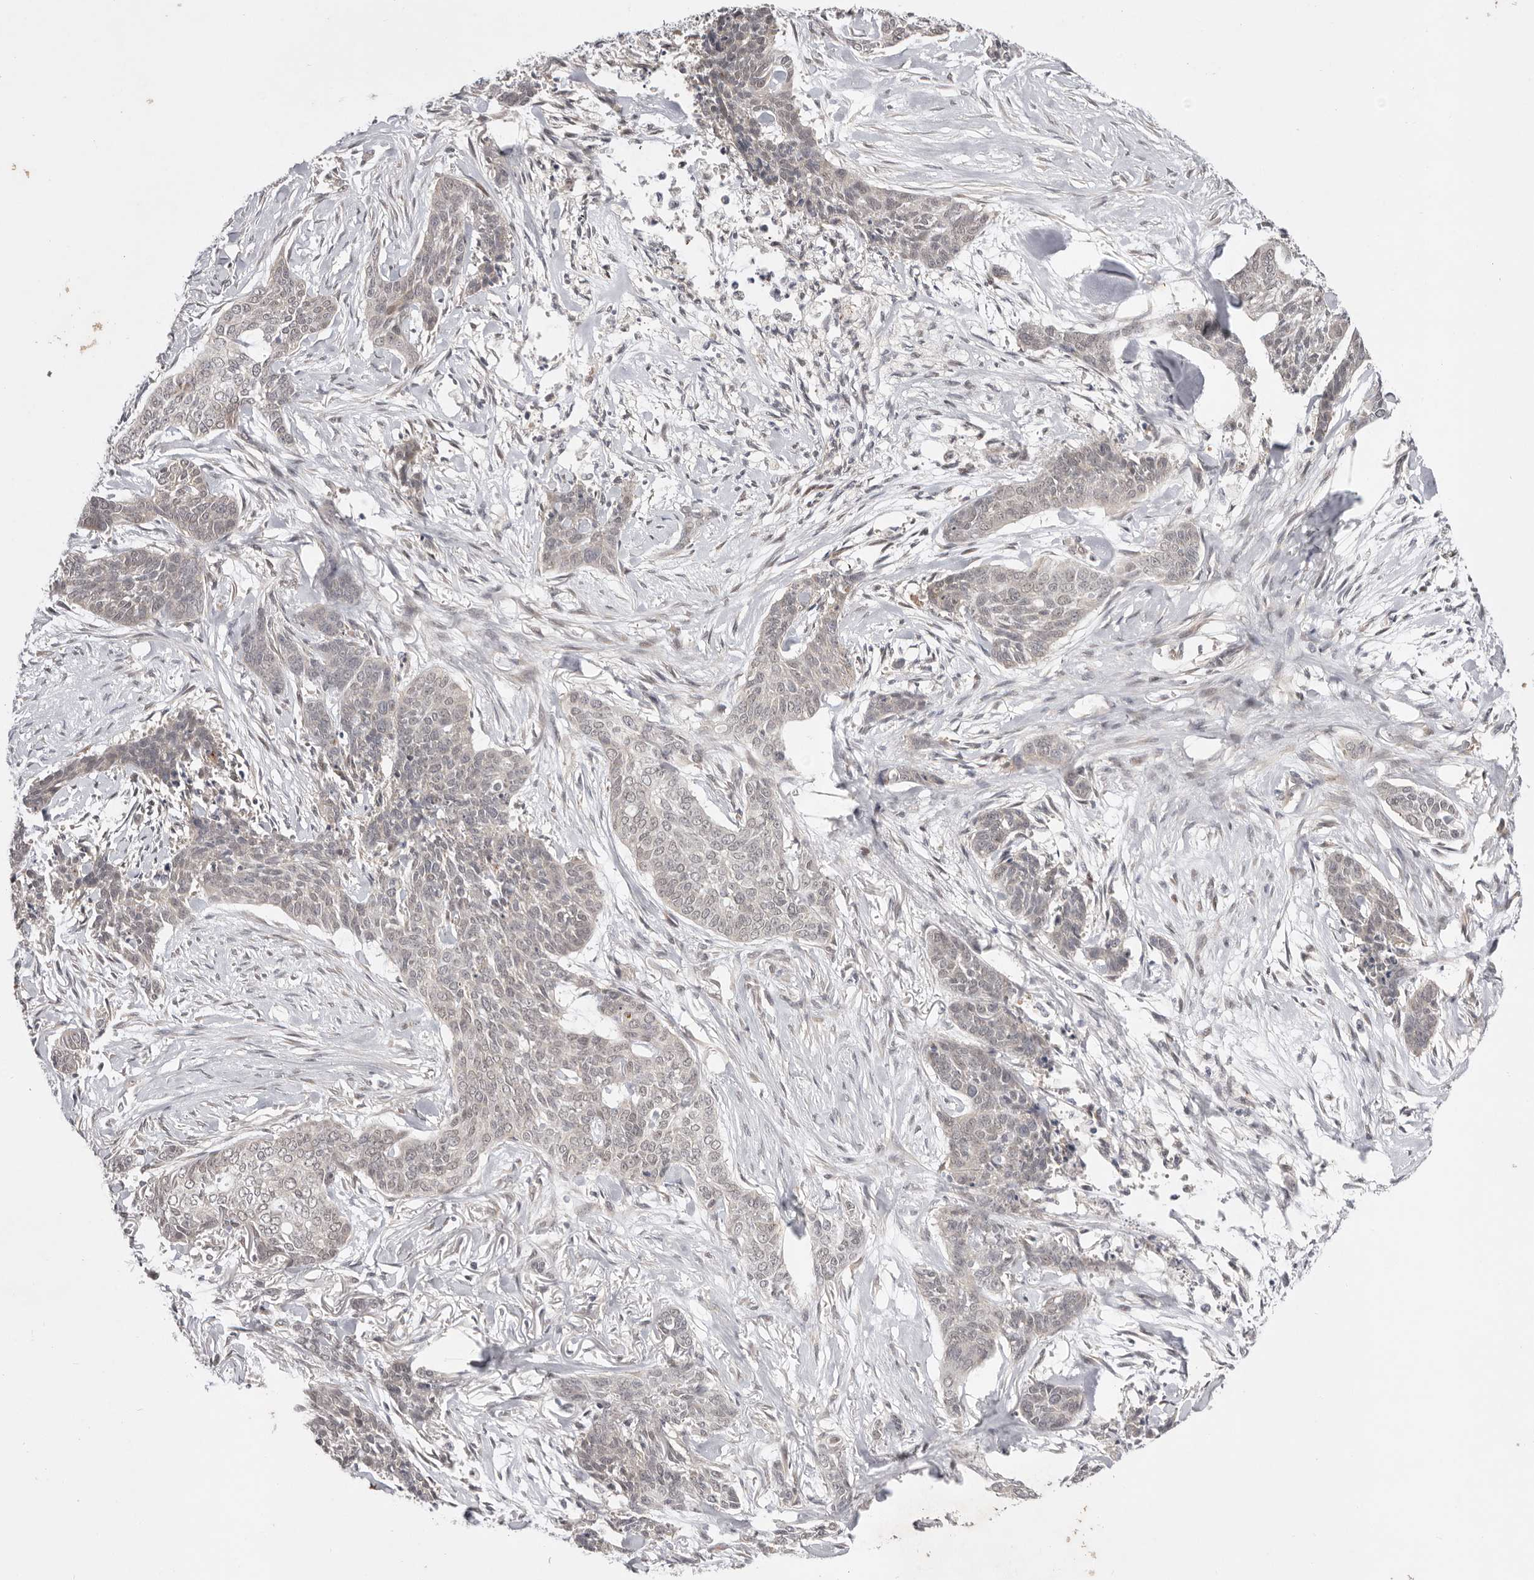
{"staining": {"intensity": "weak", "quantity": "<25%", "location": "nuclear"}, "tissue": "skin cancer", "cell_type": "Tumor cells", "image_type": "cancer", "snomed": [{"axis": "morphology", "description": "Basal cell carcinoma"}, {"axis": "topography", "description": "Skin"}], "caption": "Immunohistochemical staining of skin basal cell carcinoma reveals no significant positivity in tumor cells.", "gene": "NSUN4", "patient": {"sex": "female", "age": 64}}